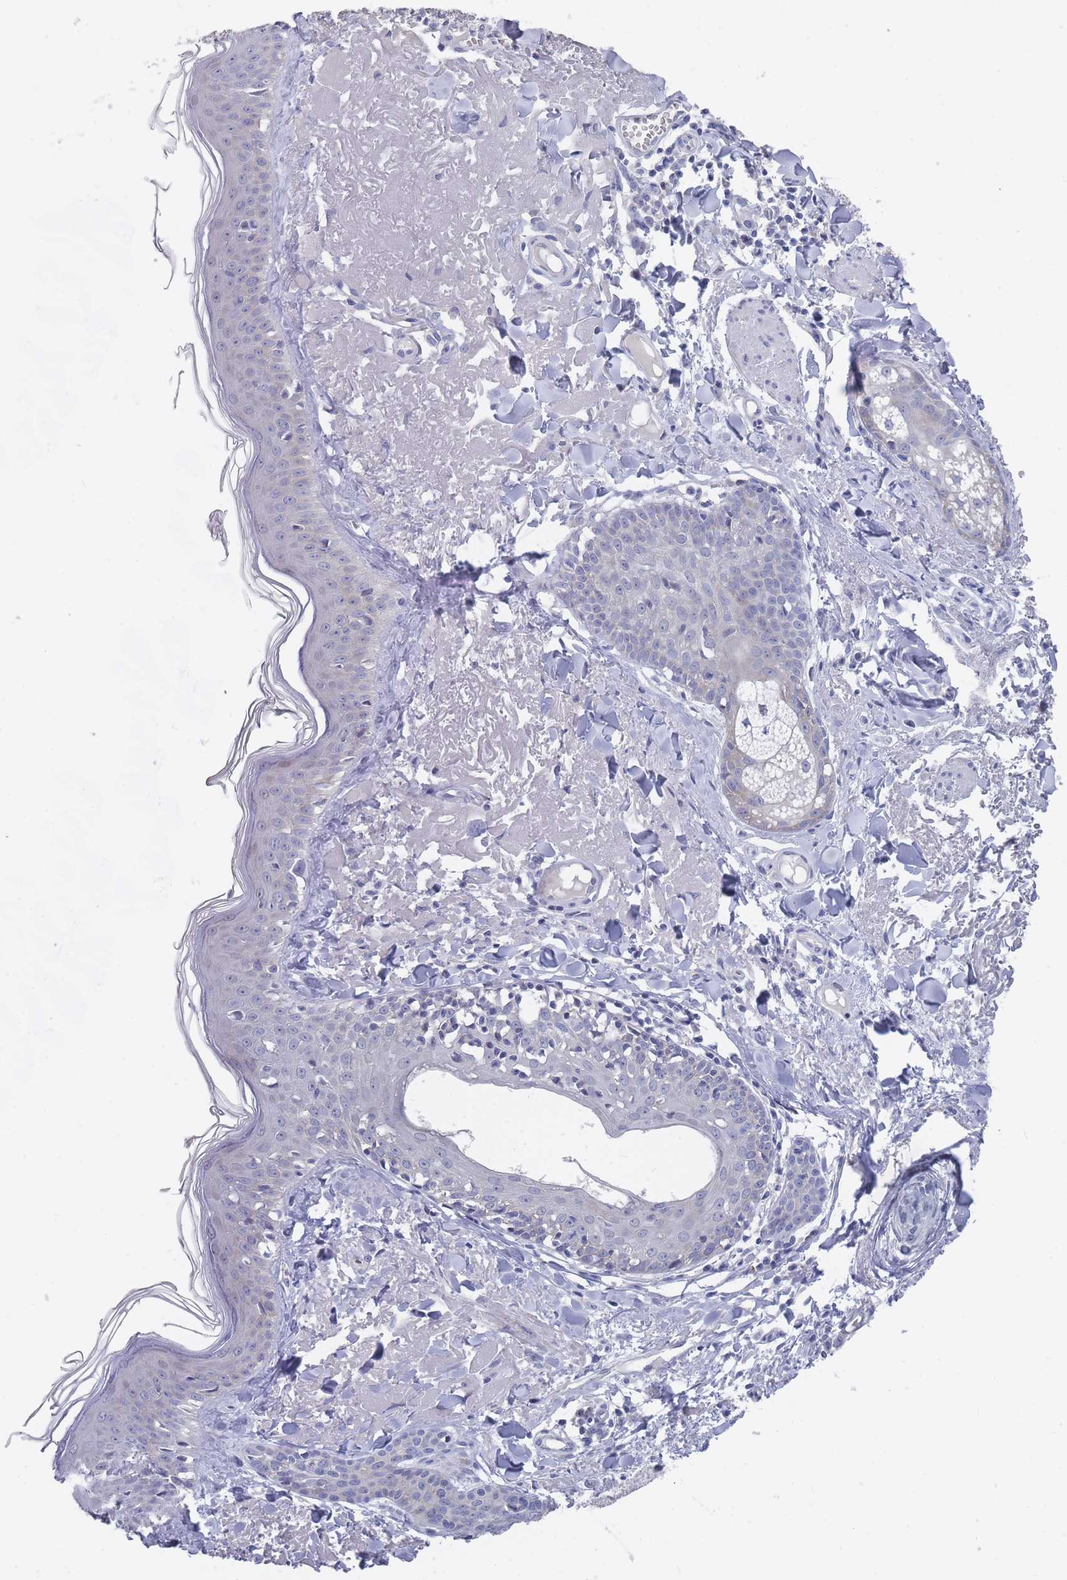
{"staining": {"intensity": "negative", "quantity": "none", "location": "none"}, "tissue": "skin", "cell_type": "Fibroblasts", "image_type": "normal", "snomed": [{"axis": "morphology", "description": "Normal tissue, NOS"}, {"axis": "morphology", "description": "Malignant melanoma, NOS"}, {"axis": "topography", "description": "Skin"}], "caption": "Skin stained for a protein using immunohistochemistry demonstrates no positivity fibroblasts.", "gene": "PIGU", "patient": {"sex": "male", "age": 80}}